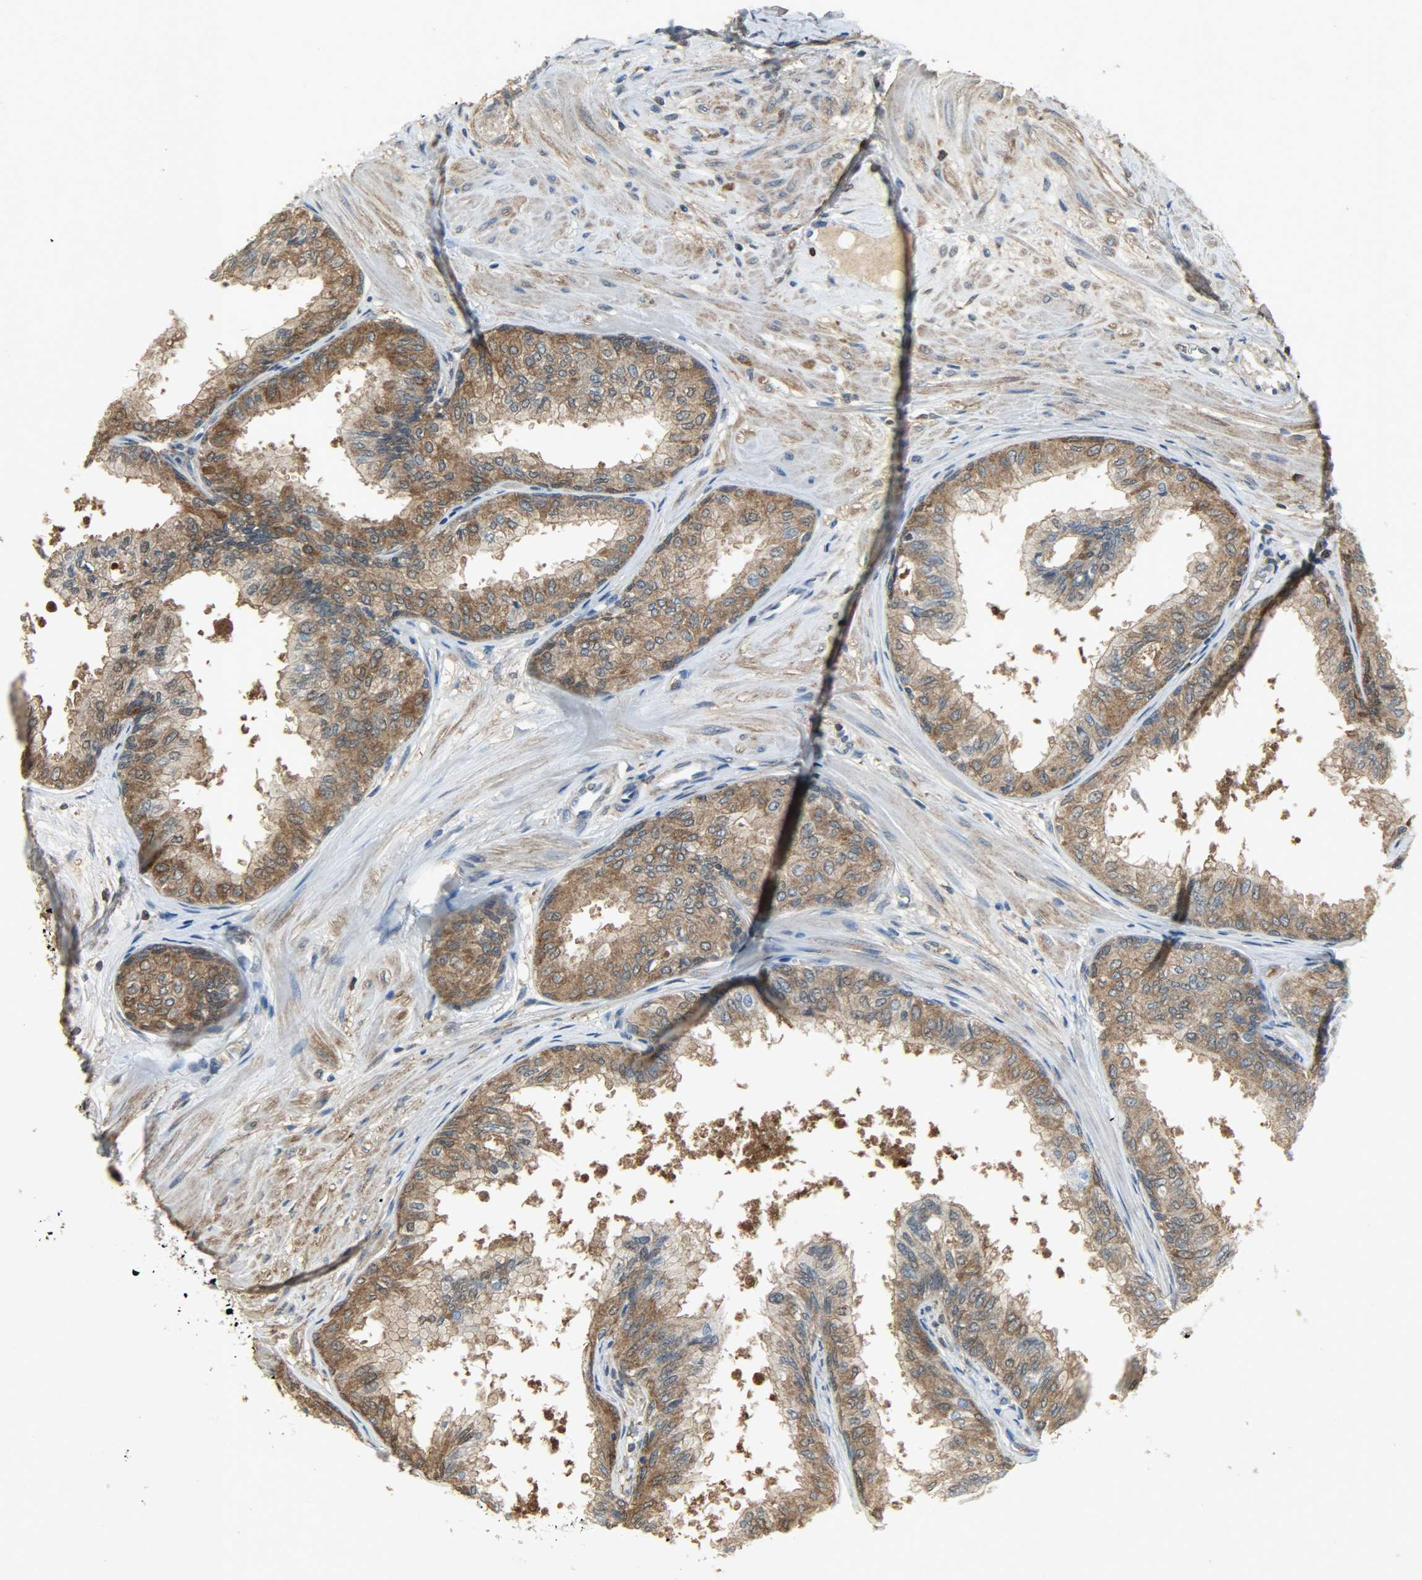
{"staining": {"intensity": "moderate", "quantity": ">75%", "location": "cytoplasmic/membranous,nuclear"}, "tissue": "prostate", "cell_type": "Glandular cells", "image_type": "normal", "snomed": [{"axis": "morphology", "description": "Normal tissue, NOS"}, {"axis": "topography", "description": "Prostate"}, {"axis": "topography", "description": "Seminal veicle"}], "caption": "Approximately >75% of glandular cells in normal human prostate show moderate cytoplasmic/membranous,nuclear protein positivity as visualized by brown immunohistochemical staining.", "gene": "LDHB", "patient": {"sex": "male", "age": 60}}